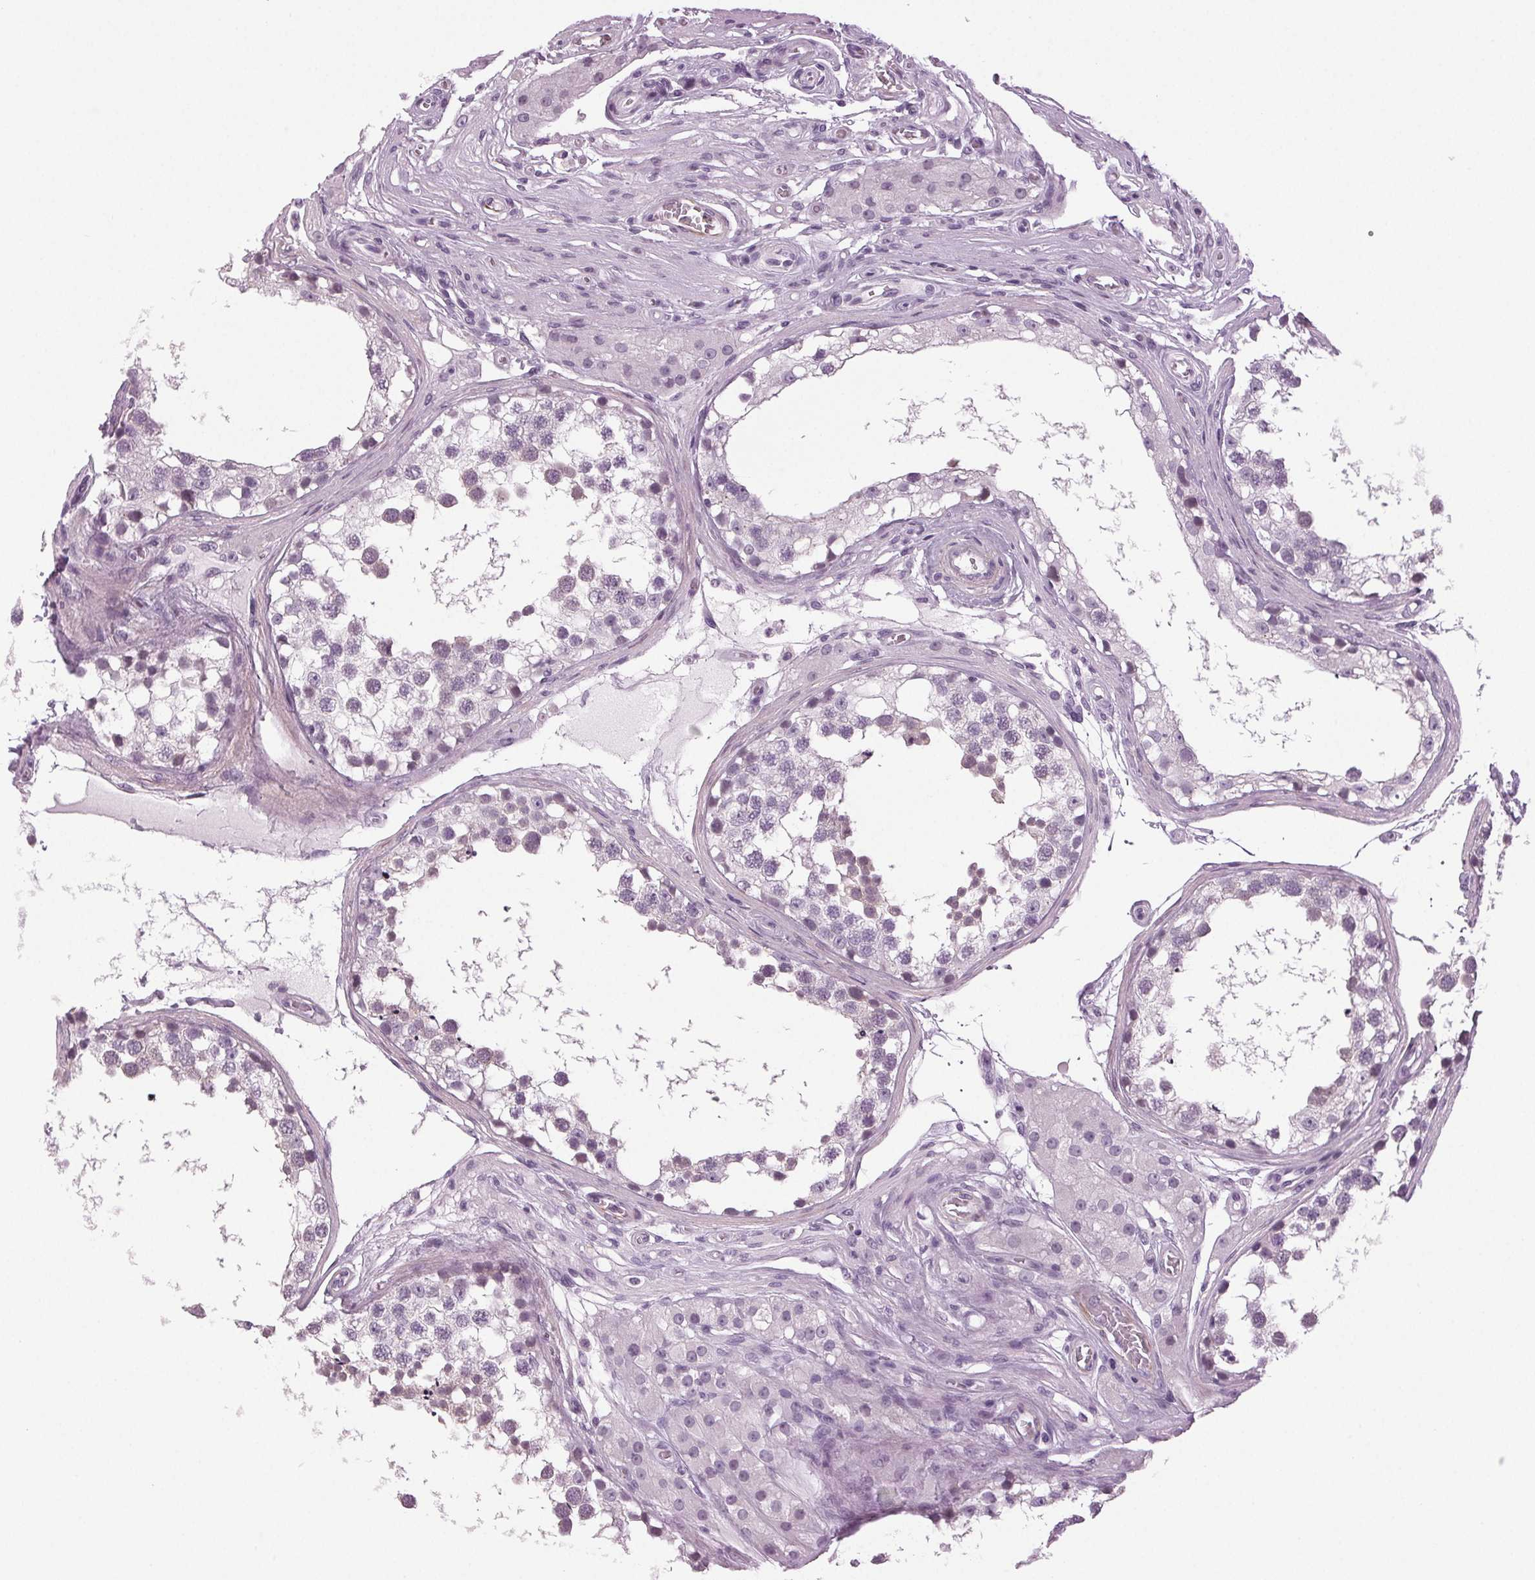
{"staining": {"intensity": "weak", "quantity": "<25%", "location": "nuclear"}, "tissue": "testis", "cell_type": "Cells in seminiferous ducts", "image_type": "normal", "snomed": [{"axis": "morphology", "description": "Normal tissue, NOS"}, {"axis": "morphology", "description": "Seminoma, NOS"}, {"axis": "topography", "description": "Testis"}], "caption": "Cells in seminiferous ducts show no significant protein positivity in benign testis. The staining is performed using DAB (3,3'-diaminobenzidine) brown chromogen with nuclei counter-stained in using hematoxylin.", "gene": "DNAH12", "patient": {"sex": "male", "age": 65}}